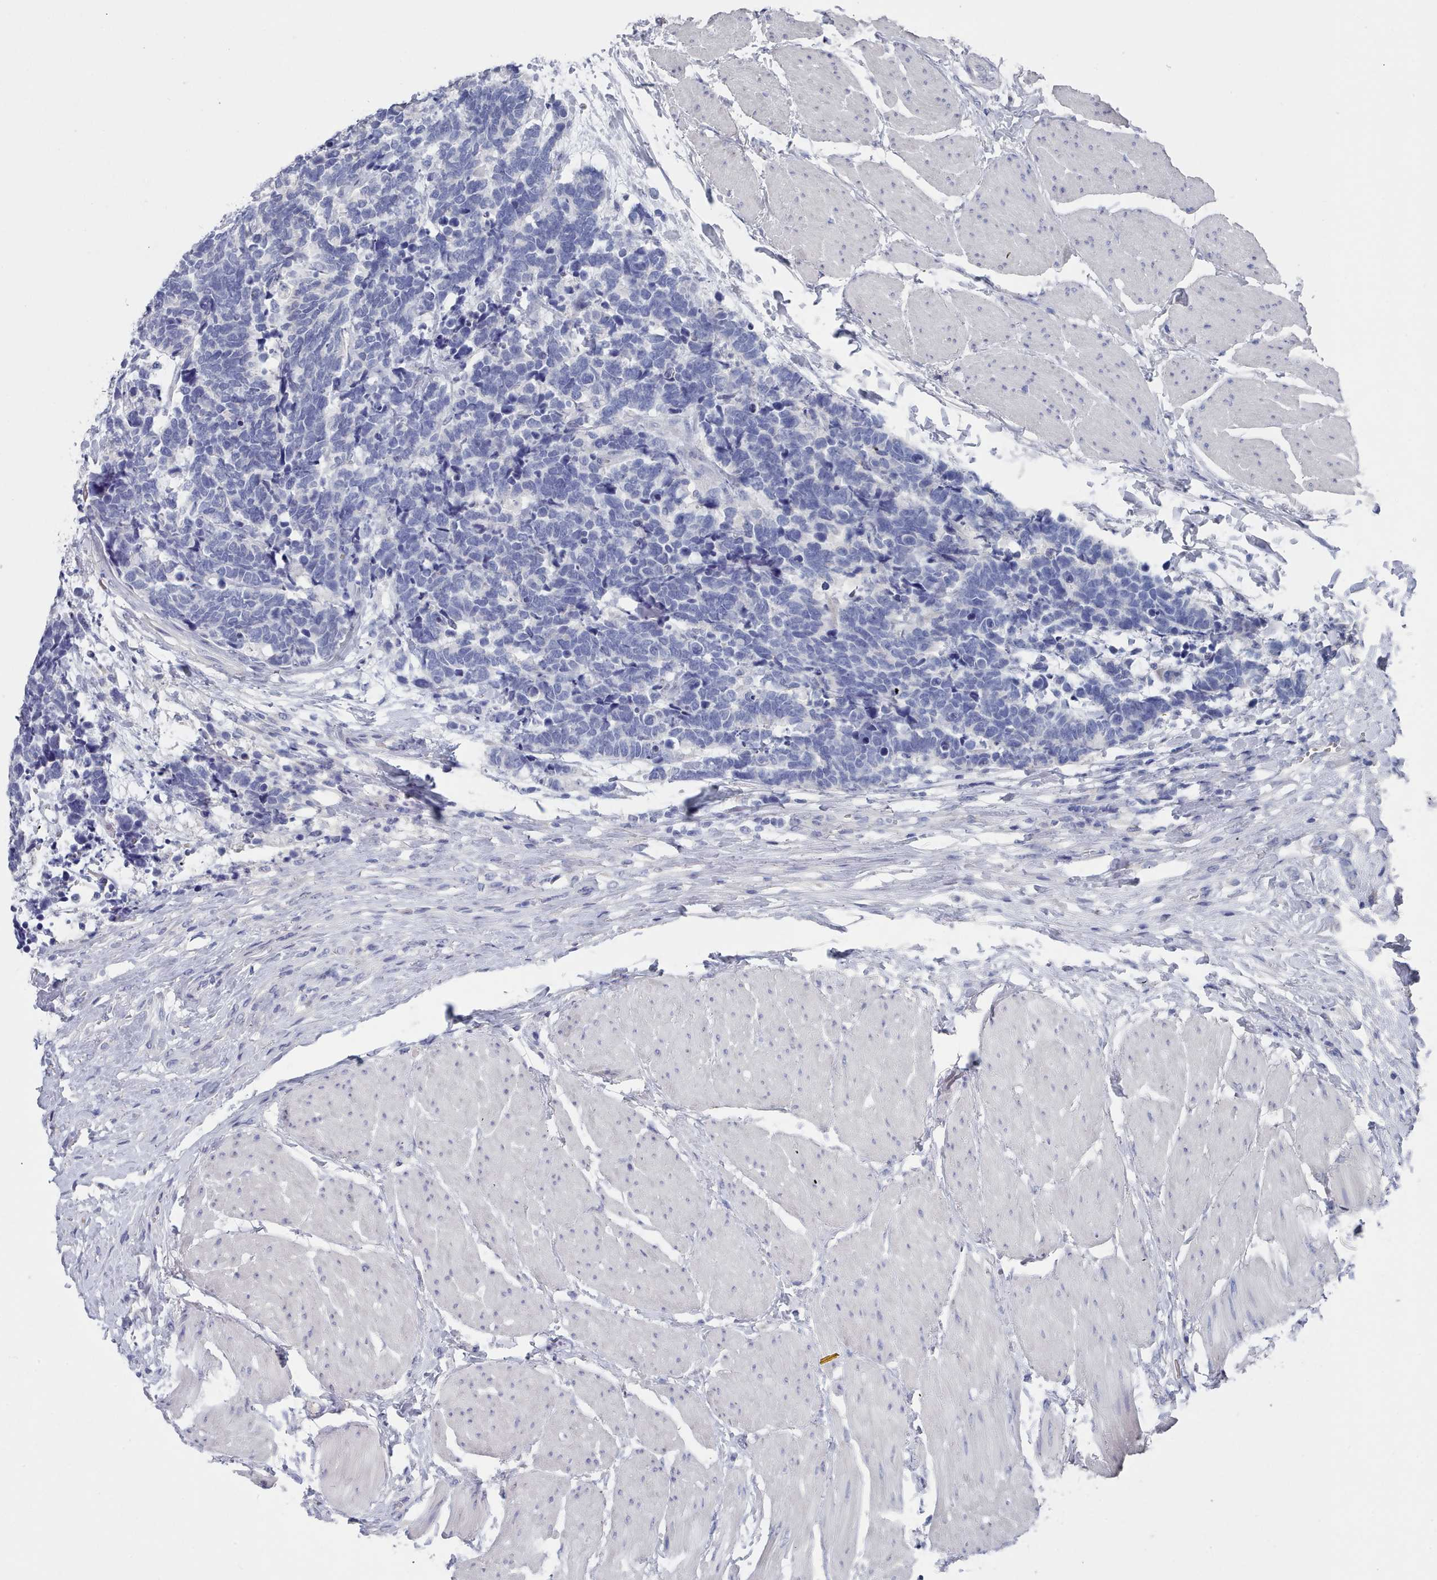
{"staining": {"intensity": "negative", "quantity": "none", "location": "none"}, "tissue": "carcinoid", "cell_type": "Tumor cells", "image_type": "cancer", "snomed": [{"axis": "morphology", "description": "Carcinoma, NOS"}, {"axis": "morphology", "description": "Carcinoid, malignant, NOS"}, {"axis": "topography", "description": "Urinary bladder"}], "caption": "Immunohistochemistry (IHC) of human carcinoid displays no staining in tumor cells.", "gene": "ACAD11", "patient": {"sex": "male", "age": 57}}